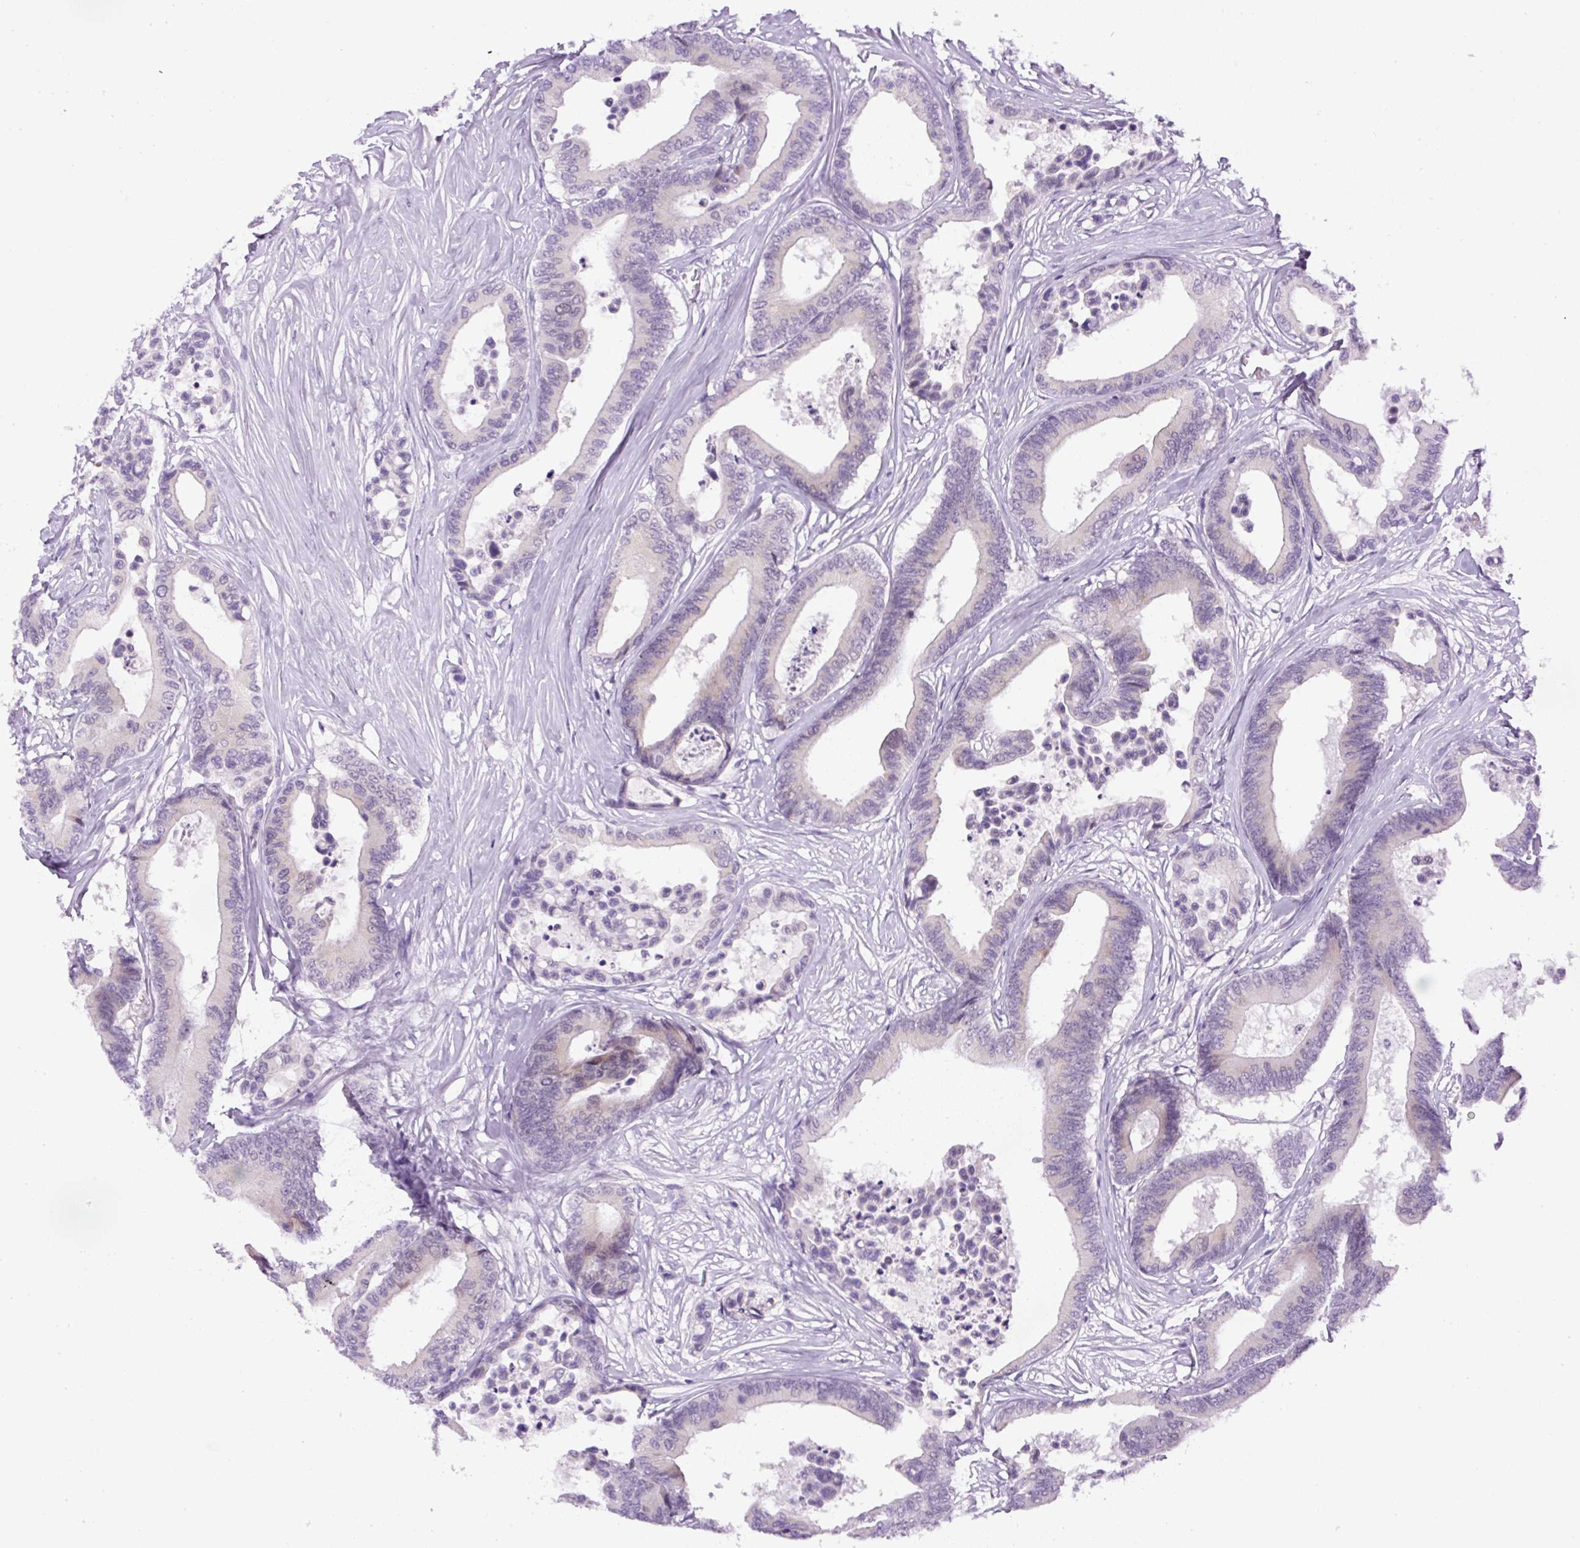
{"staining": {"intensity": "negative", "quantity": "none", "location": "none"}, "tissue": "colorectal cancer", "cell_type": "Tumor cells", "image_type": "cancer", "snomed": [{"axis": "morphology", "description": "Normal tissue, NOS"}, {"axis": "morphology", "description": "Adenocarcinoma, NOS"}, {"axis": "topography", "description": "Colon"}], "caption": "Tumor cells are negative for protein expression in human adenocarcinoma (colorectal). (Brightfield microscopy of DAB (3,3'-diaminobenzidine) IHC at high magnification).", "gene": "RHBDD2", "patient": {"sex": "male", "age": 82}}